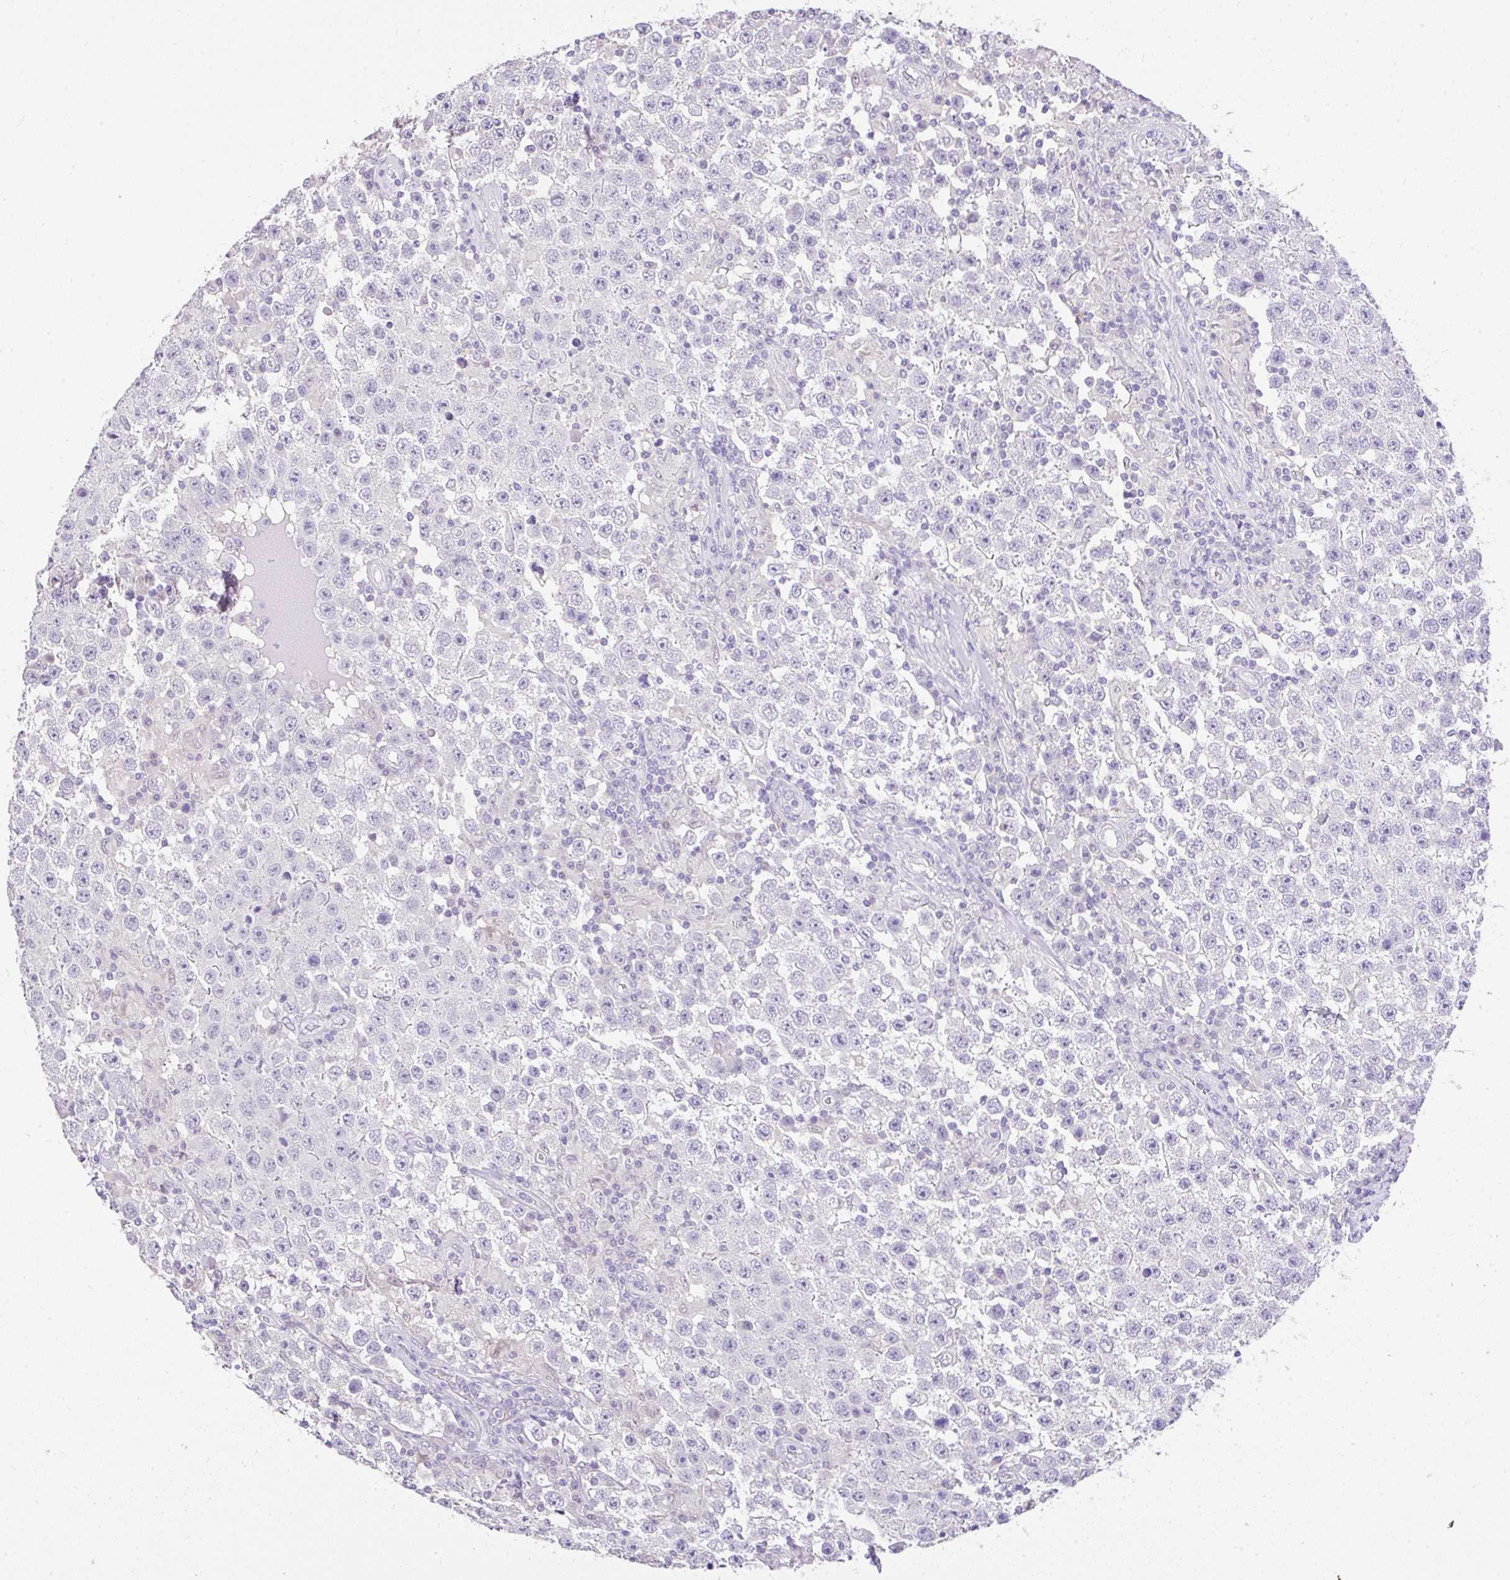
{"staining": {"intensity": "negative", "quantity": "none", "location": "none"}, "tissue": "testis cancer", "cell_type": "Tumor cells", "image_type": "cancer", "snomed": [{"axis": "morphology", "description": "Normal tissue, NOS"}, {"axis": "morphology", "description": "Urothelial carcinoma, High grade"}, {"axis": "morphology", "description": "Seminoma, NOS"}, {"axis": "morphology", "description": "Carcinoma, Embryonal, NOS"}, {"axis": "topography", "description": "Urinary bladder"}, {"axis": "topography", "description": "Testis"}], "caption": "DAB (3,3'-diaminobenzidine) immunohistochemical staining of human testis embryonal carcinoma reveals no significant staining in tumor cells.", "gene": "CTU1", "patient": {"sex": "male", "age": 41}}